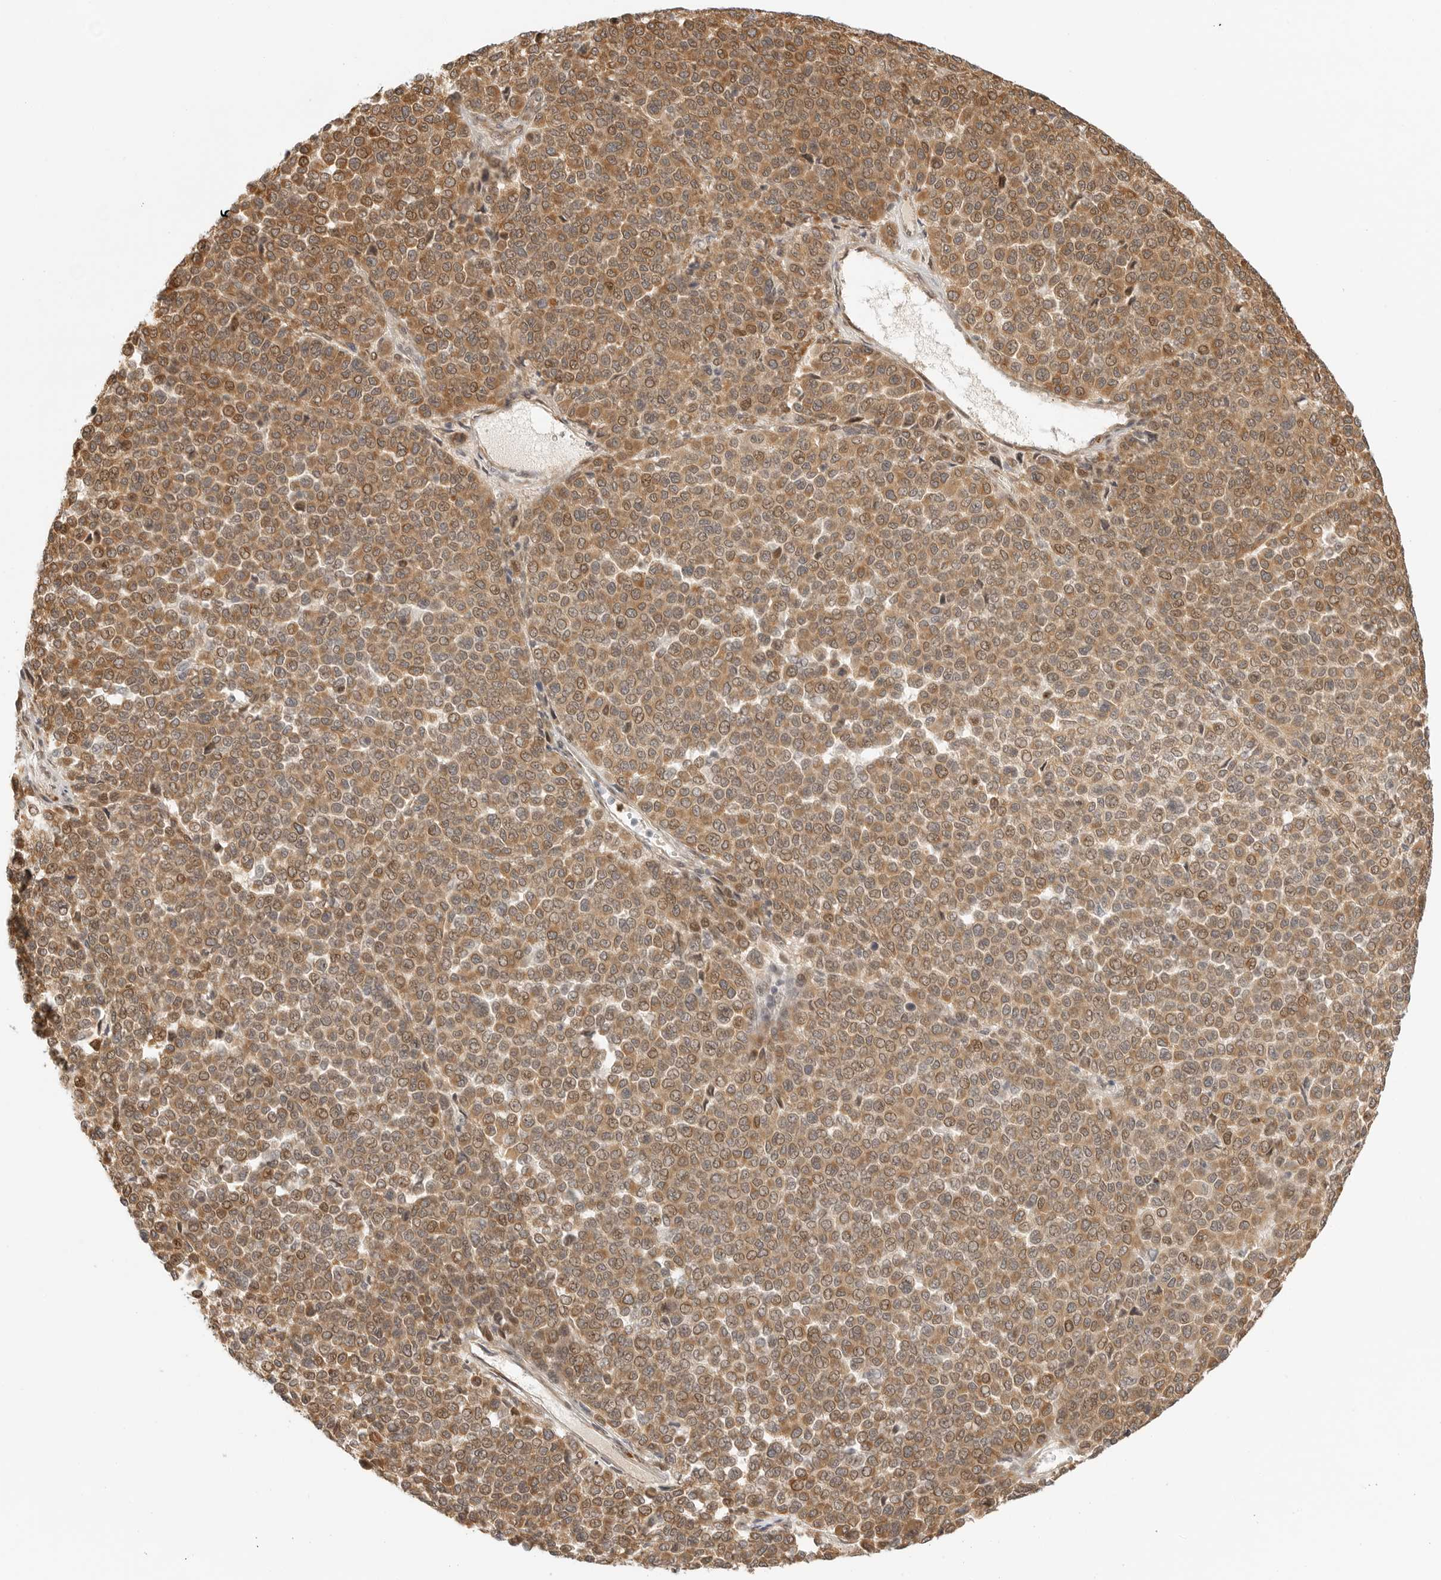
{"staining": {"intensity": "moderate", "quantity": ">75%", "location": "cytoplasmic/membranous,nuclear"}, "tissue": "melanoma", "cell_type": "Tumor cells", "image_type": "cancer", "snomed": [{"axis": "morphology", "description": "Malignant melanoma, Metastatic site"}, {"axis": "topography", "description": "Pancreas"}], "caption": "Malignant melanoma (metastatic site) was stained to show a protein in brown. There is medium levels of moderate cytoplasmic/membranous and nuclear staining in approximately >75% of tumor cells.", "gene": "DSCC1", "patient": {"sex": "female", "age": 30}}